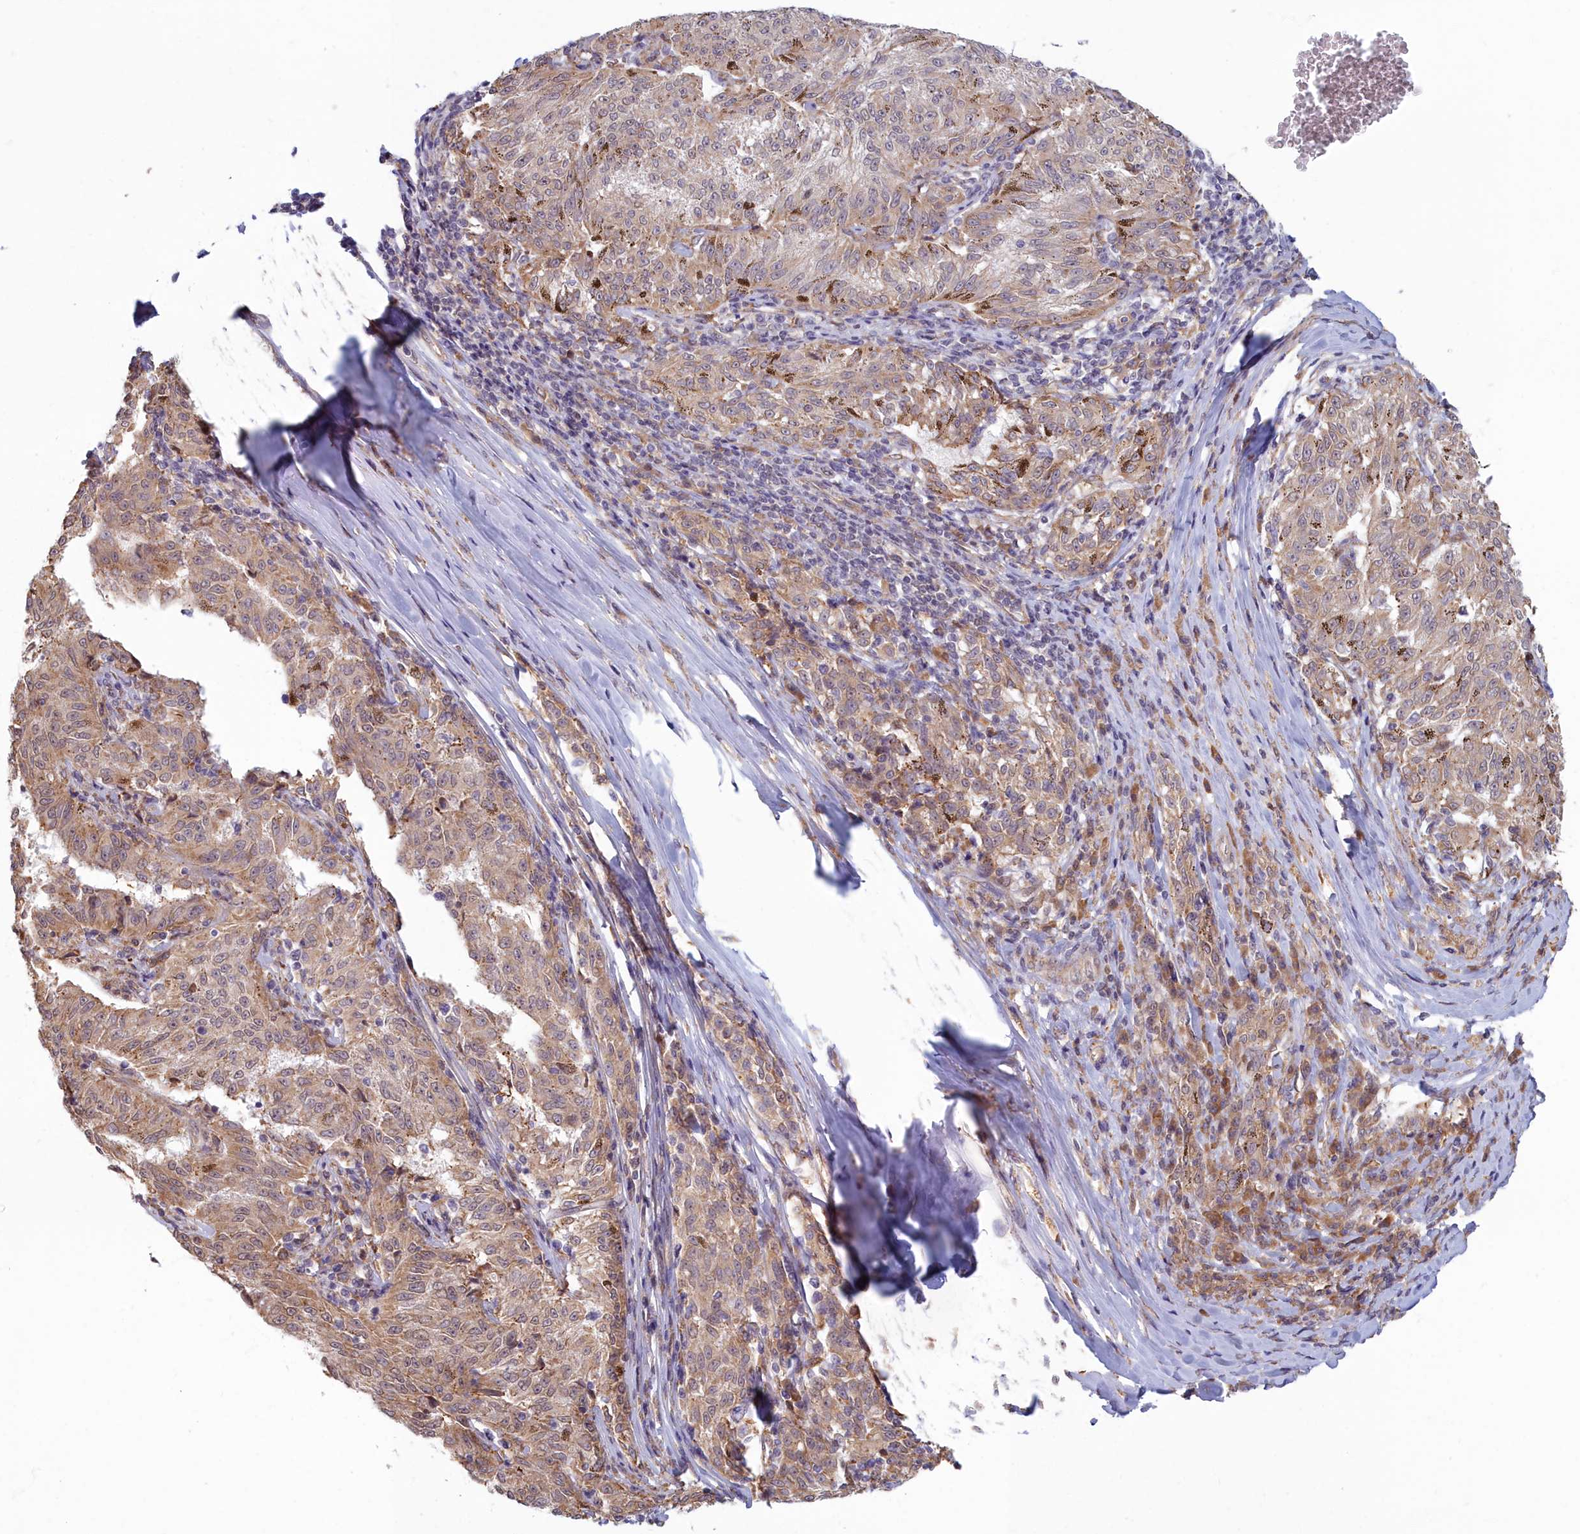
{"staining": {"intensity": "weak", "quantity": "25%-75%", "location": "cytoplasmic/membranous"}, "tissue": "melanoma", "cell_type": "Tumor cells", "image_type": "cancer", "snomed": [{"axis": "morphology", "description": "Malignant melanoma, NOS"}, {"axis": "topography", "description": "Skin"}], "caption": "Protein staining of malignant melanoma tissue displays weak cytoplasmic/membranous expression in approximately 25%-75% of tumor cells.", "gene": "MAK16", "patient": {"sex": "female", "age": 72}}